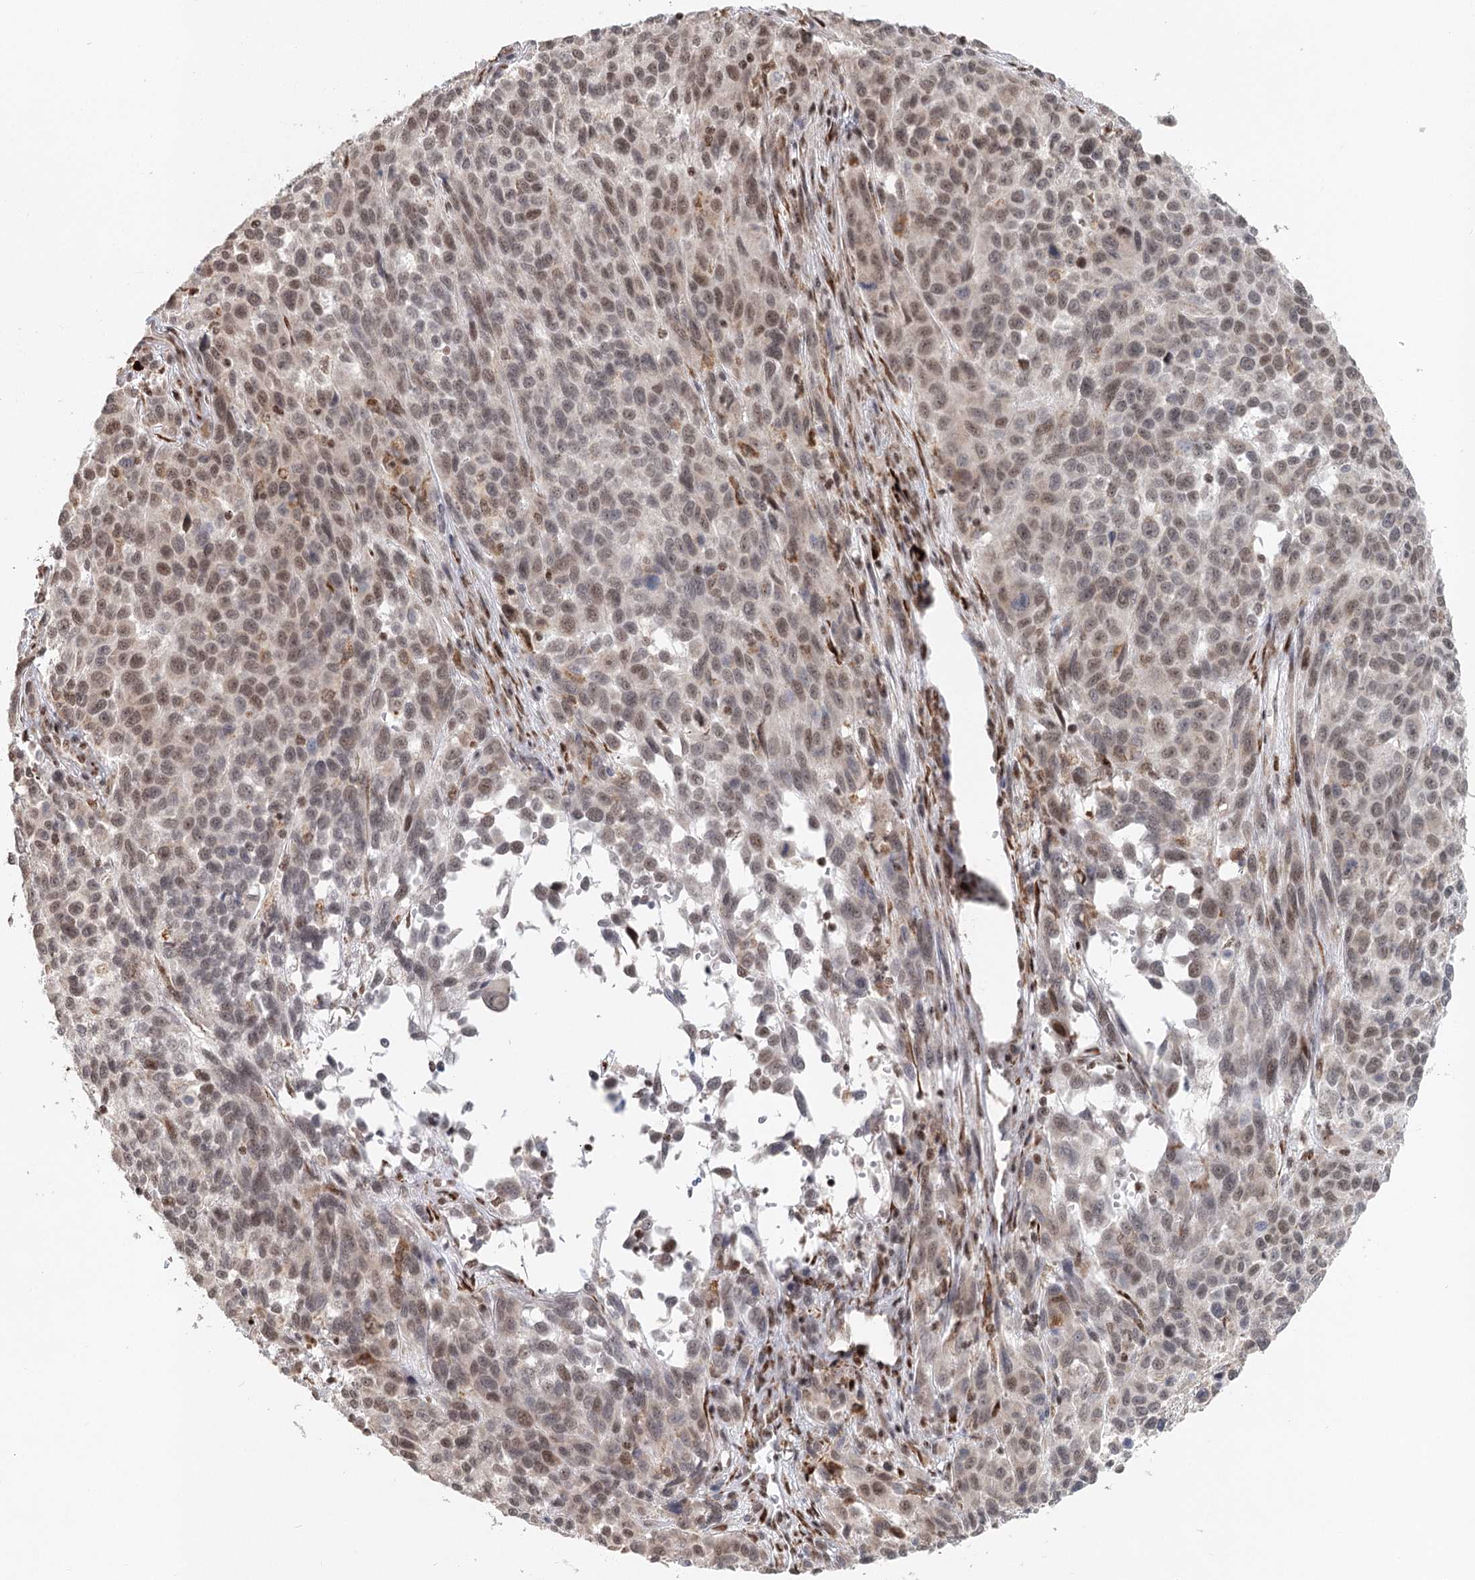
{"staining": {"intensity": "moderate", "quantity": ">75%", "location": "nuclear"}, "tissue": "melanoma", "cell_type": "Tumor cells", "image_type": "cancer", "snomed": [{"axis": "morphology", "description": "Malignant melanoma, Metastatic site"}, {"axis": "topography", "description": "Lymph node"}], "caption": "An immunohistochemistry (IHC) micrograph of neoplastic tissue is shown. Protein staining in brown highlights moderate nuclear positivity in malignant melanoma (metastatic site) within tumor cells. (DAB (3,3'-diaminobenzidine) = brown stain, brightfield microscopy at high magnification).", "gene": "BNIP5", "patient": {"sex": "male", "age": 61}}